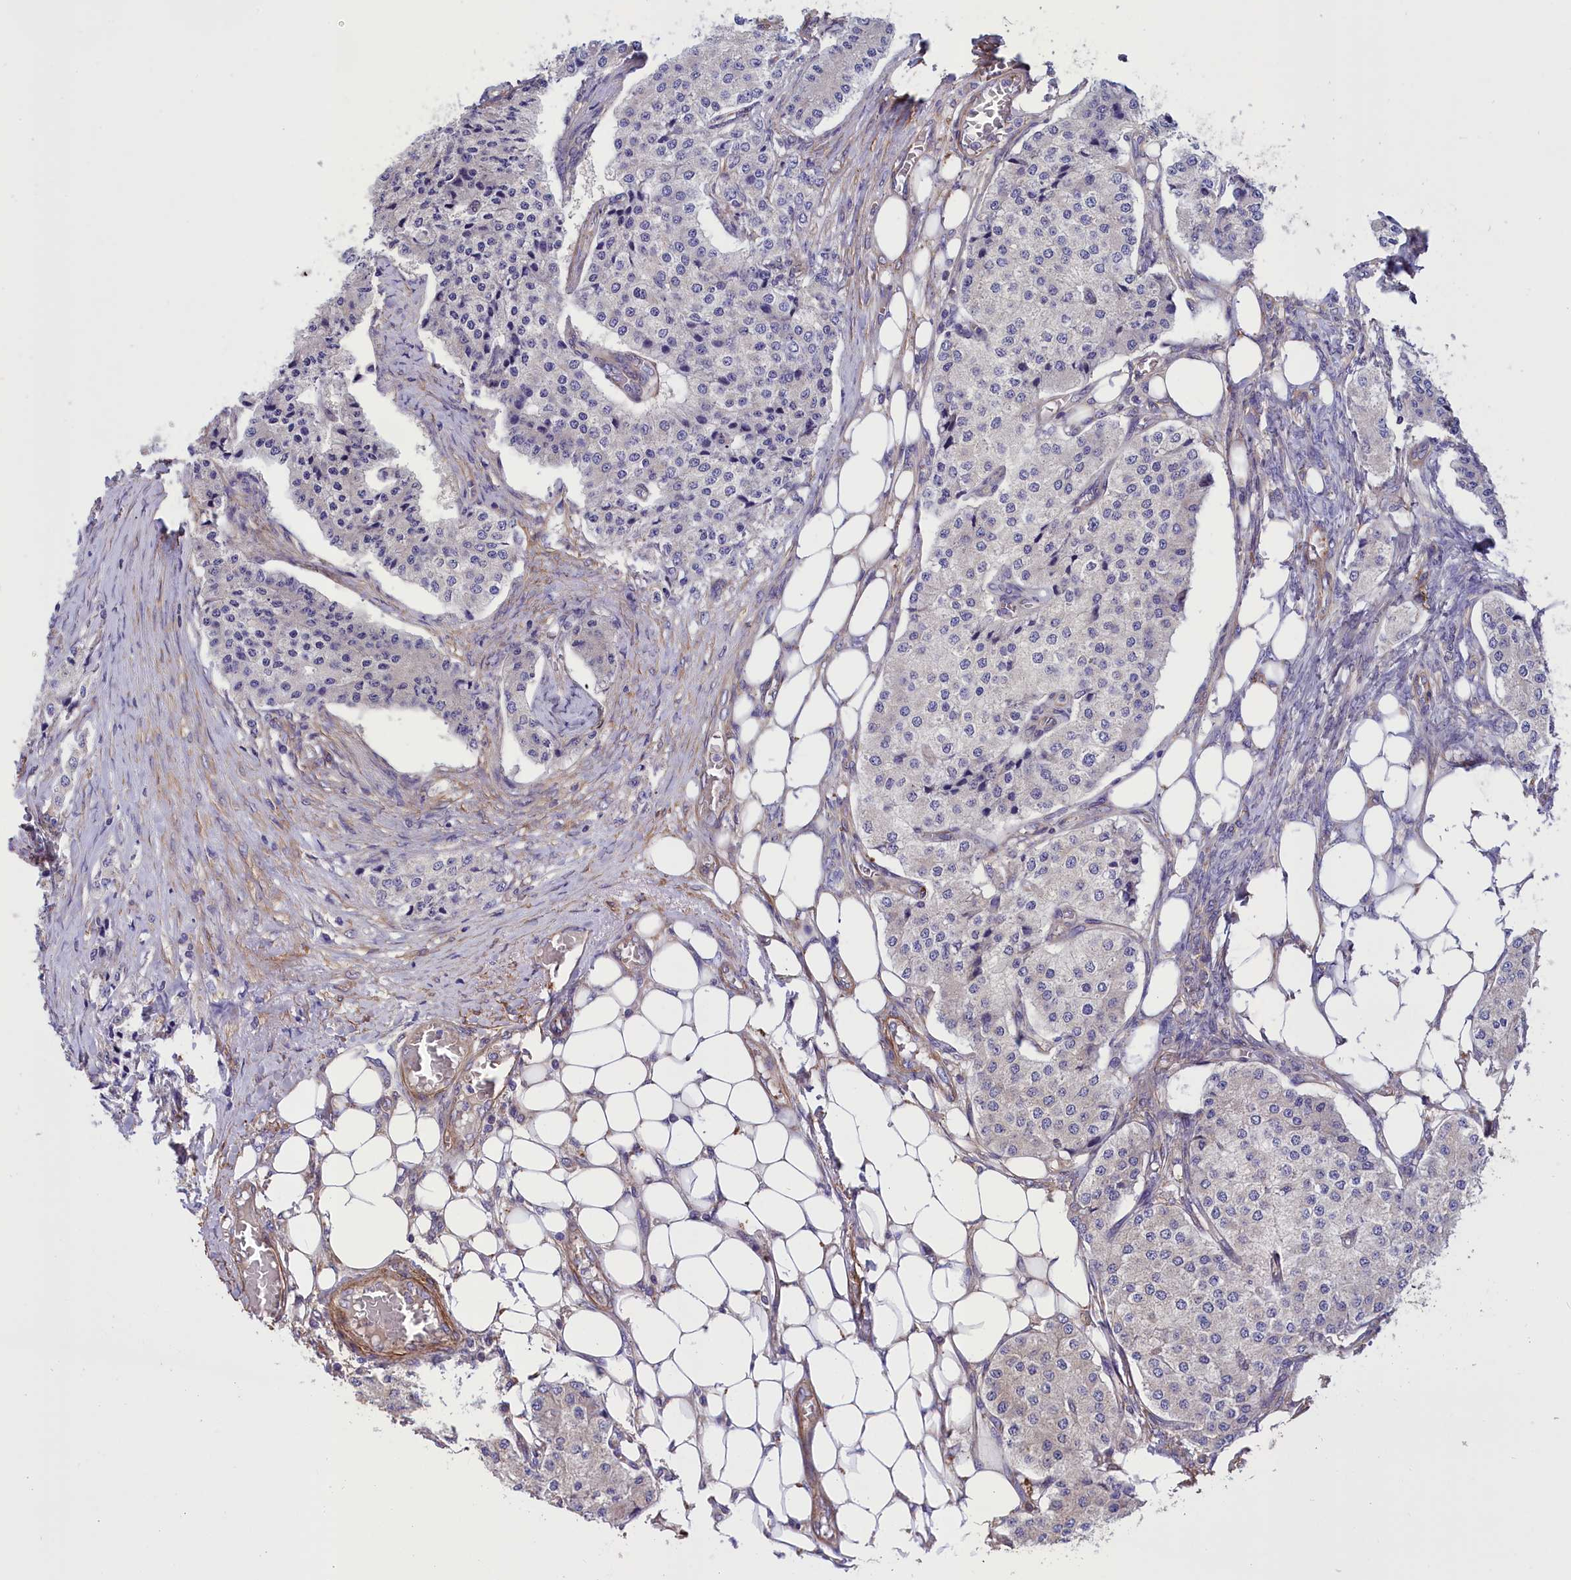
{"staining": {"intensity": "negative", "quantity": "none", "location": "none"}, "tissue": "carcinoid", "cell_type": "Tumor cells", "image_type": "cancer", "snomed": [{"axis": "morphology", "description": "Carcinoid, malignant, NOS"}, {"axis": "topography", "description": "Colon"}], "caption": "Image shows no significant protein positivity in tumor cells of carcinoid (malignant). The staining was performed using DAB (3,3'-diaminobenzidine) to visualize the protein expression in brown, while the nuclei were stained in blue with hematoxylin (Magnification: 20x).", "gene": "AMDHD2", "patient": {"sex": "female", "age": 52}}